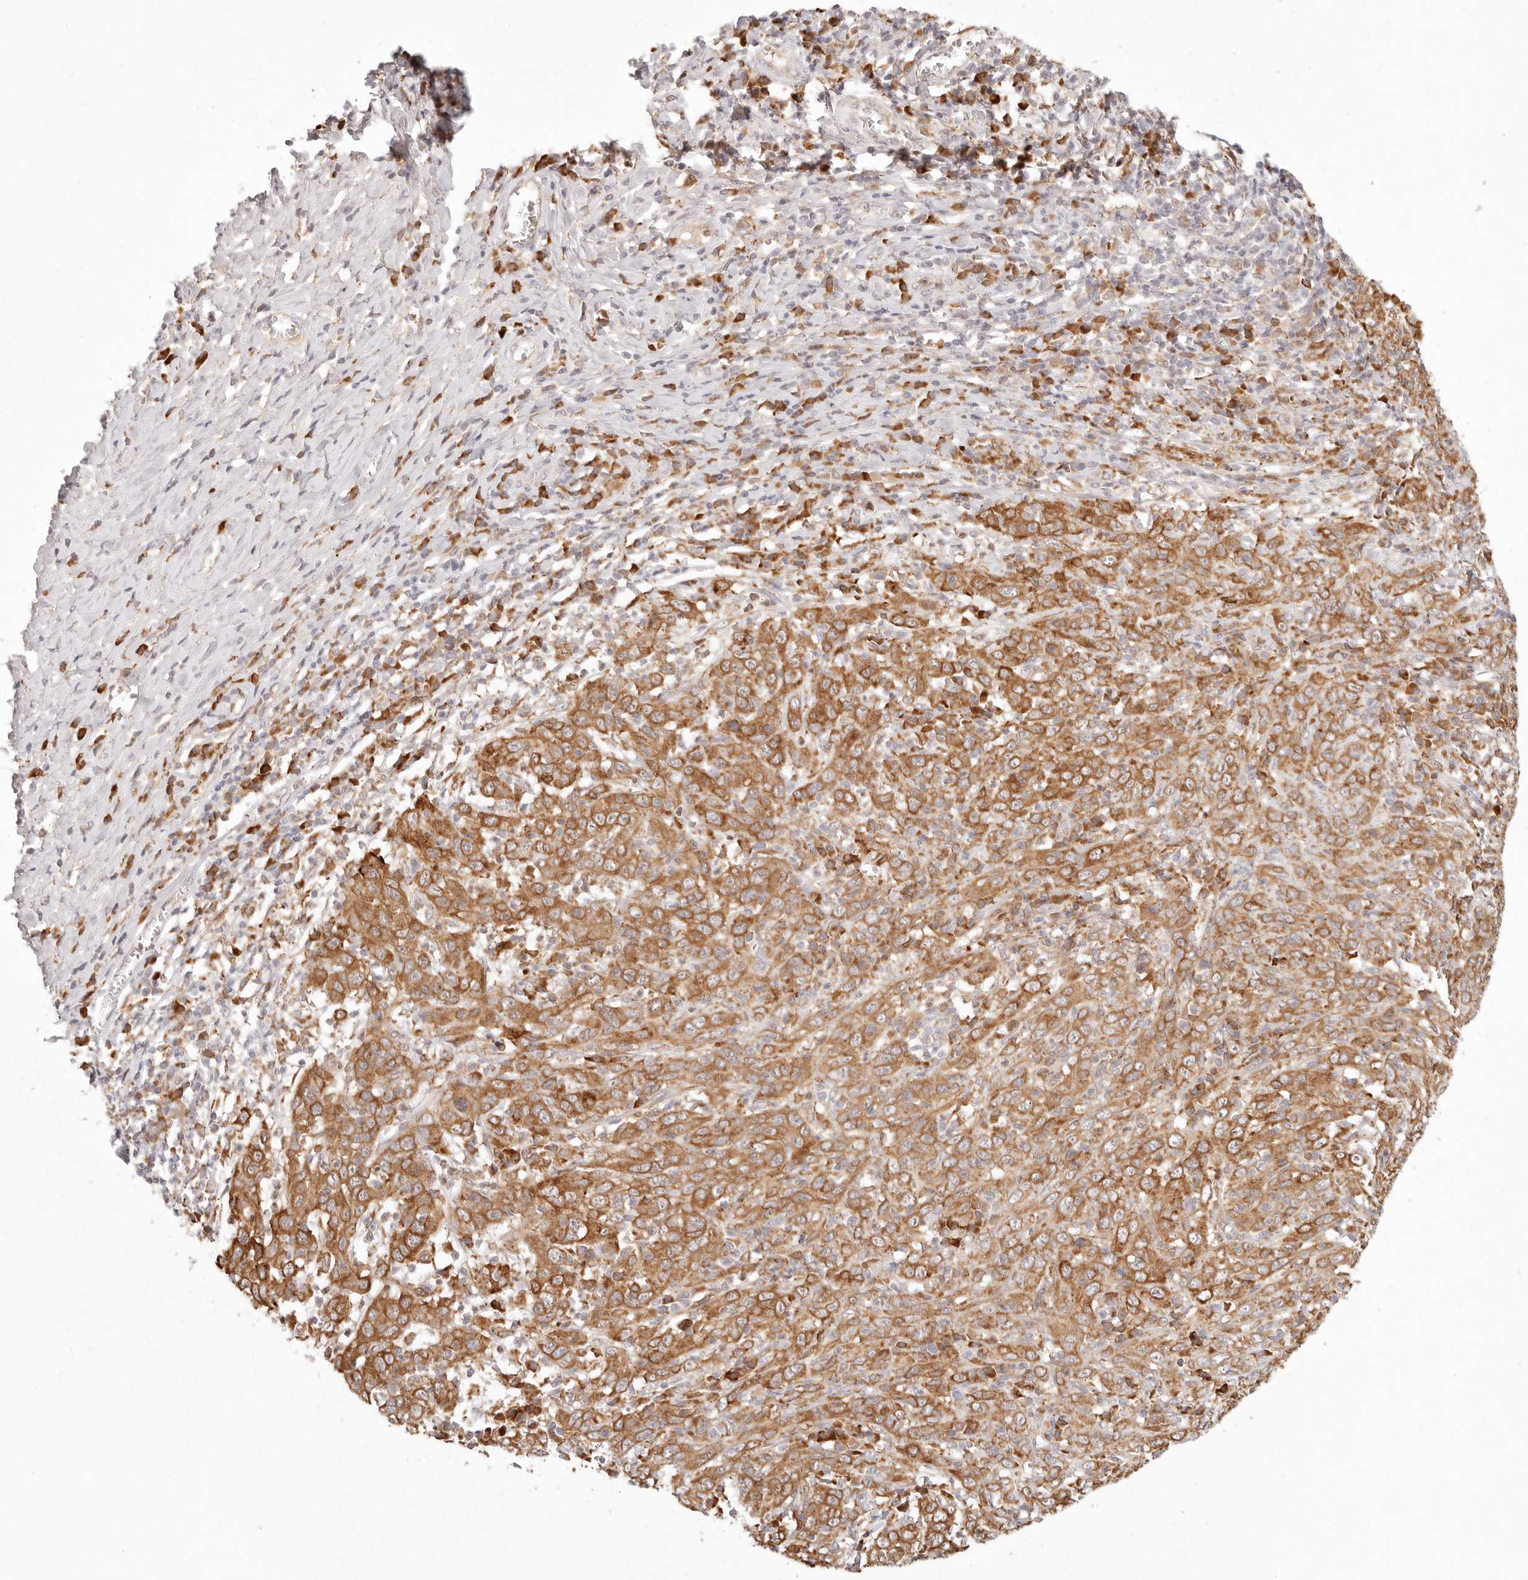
{"staining": {"intensity": "strong", "quantity": ">75%", "location": "cytoplasmic/membranous"}, "tissue": "cervical cancer", "cell_type": "Tumor cells", "image_type": "cancer", "snomed": [{"axis": "morphology", "description": "Squamous cell carcinoma, NOS"}, {"axis": "topography", "description": "Cervix"}], "caption": "Approximately >75% of tumor cells in cervical cancer (squamous cell carcinoma) display strong cytoplasmic/membranous protein positivity as visualized by brown immunohistochemical staining.", "gene": "C1orf127", "patient": {"sex": "female", "age": 46}}